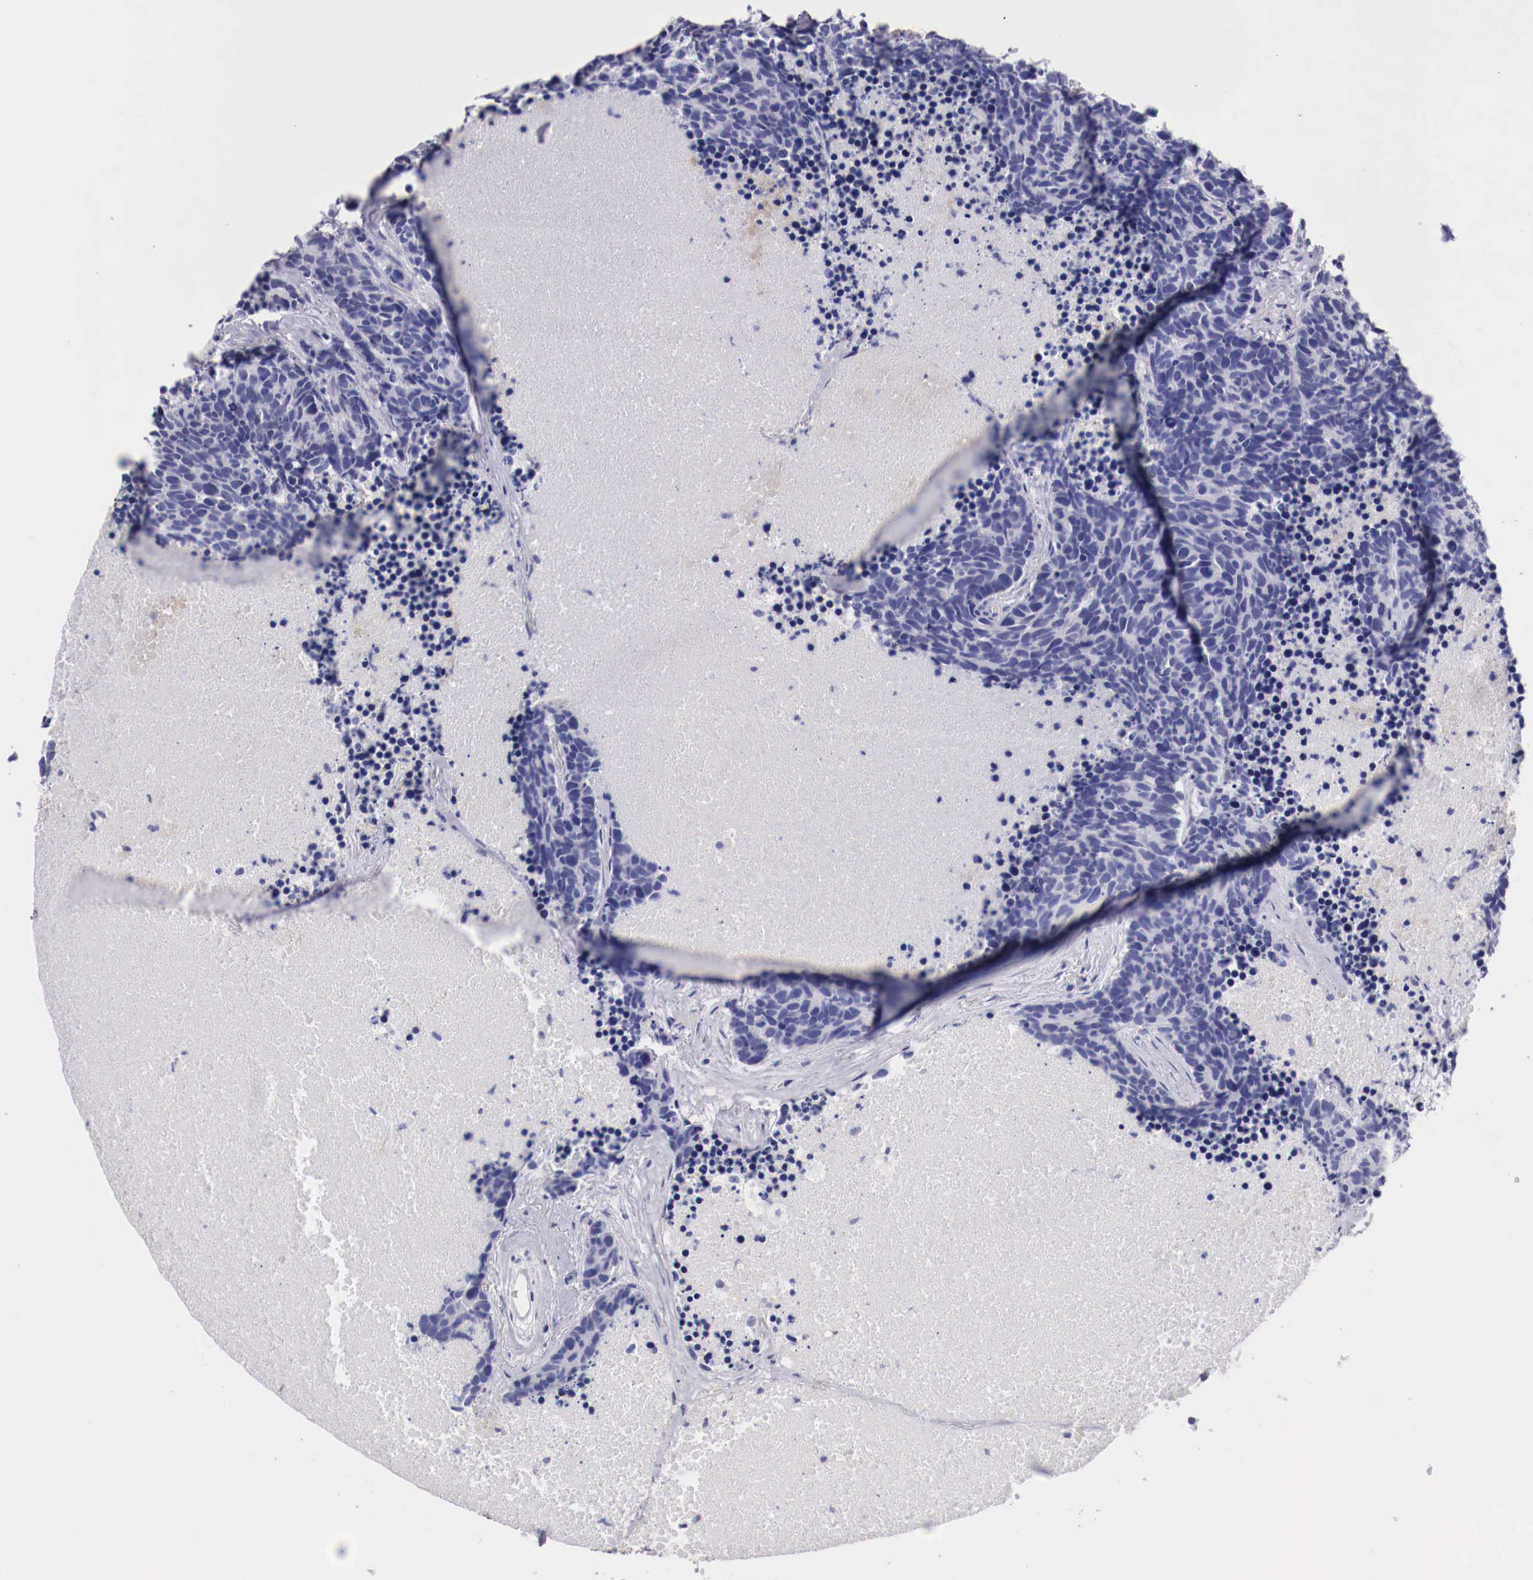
{"staining": {"intensity": "negative", "quantity": "none", "location": "none"}, "tissue": "lung cancer", "cell_type": "Tumor cells", "image_type": "cancer", "snomed": [{"axis": "morphology", "description": "Neoplasm, malignant, NOS"}, {"axis": "topography", "description": "Lung"}], "caption": "This is an immunohistochemistry (IHC) histopathology image of lung cancer. There is no staining in tumor cells.", "gene": "PITPNA", "patient": {"sex": "female", "age": 75}}